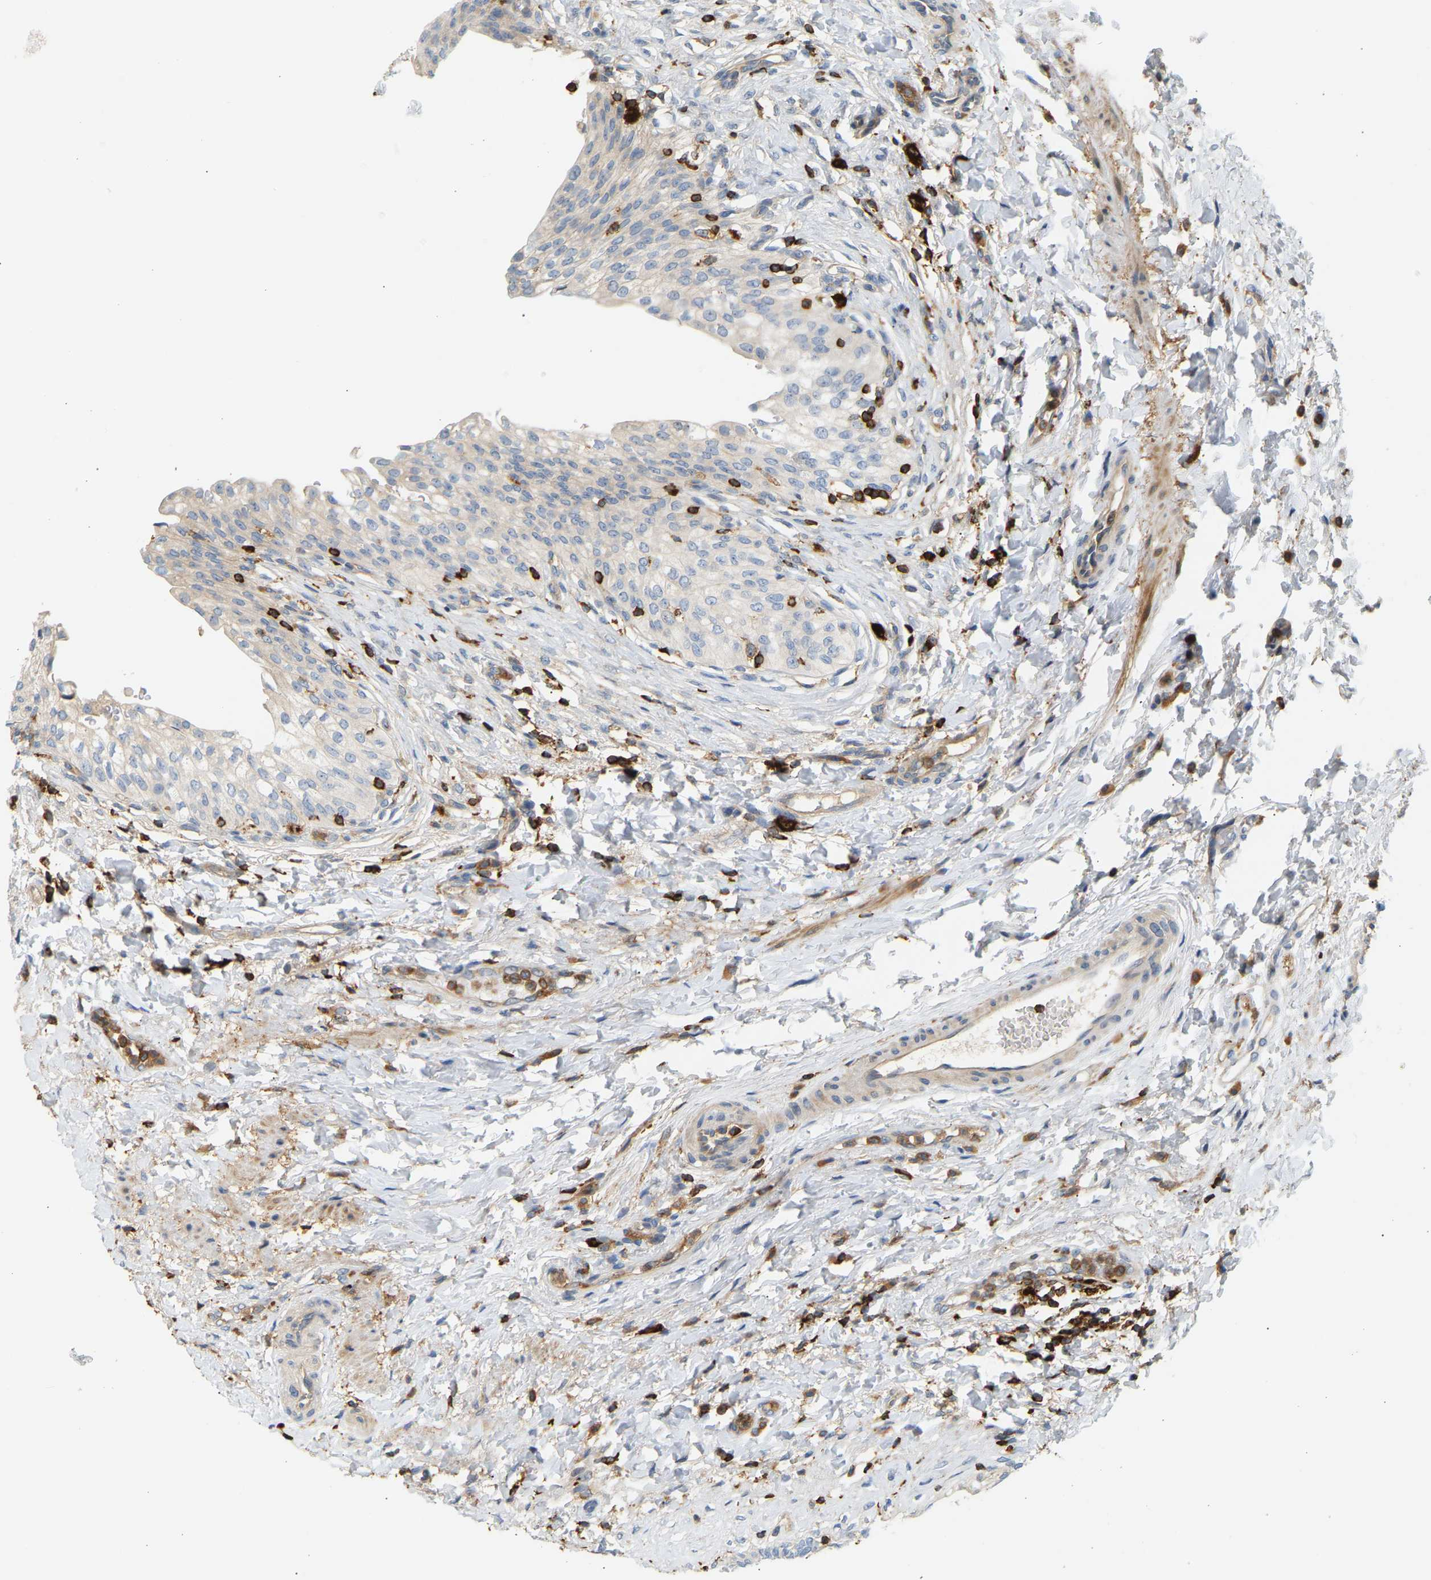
{"staining": {"intensity": "weak", "quantity": "<25%", "location": "cytoplasmic/membranous"}, "tissue": "urinary bladder", "cell_type": "Urothelial cells", "image_type": "normal", "snomed": [{"axis": "morphology", "description": "Urothelial carcinoma, High grade"}, {"axis": "topography", "description": "Urinary bladder"}], "caption": "Immunohistochemical staining of unremarkable human urinary bladder reveals no significant expression in urothelial cells. (DAB (3,3'-diaminobenzidine) IHC, high magnification).", "gene": "FNBP1", "patient": {"sex": "male", "age": 46}}